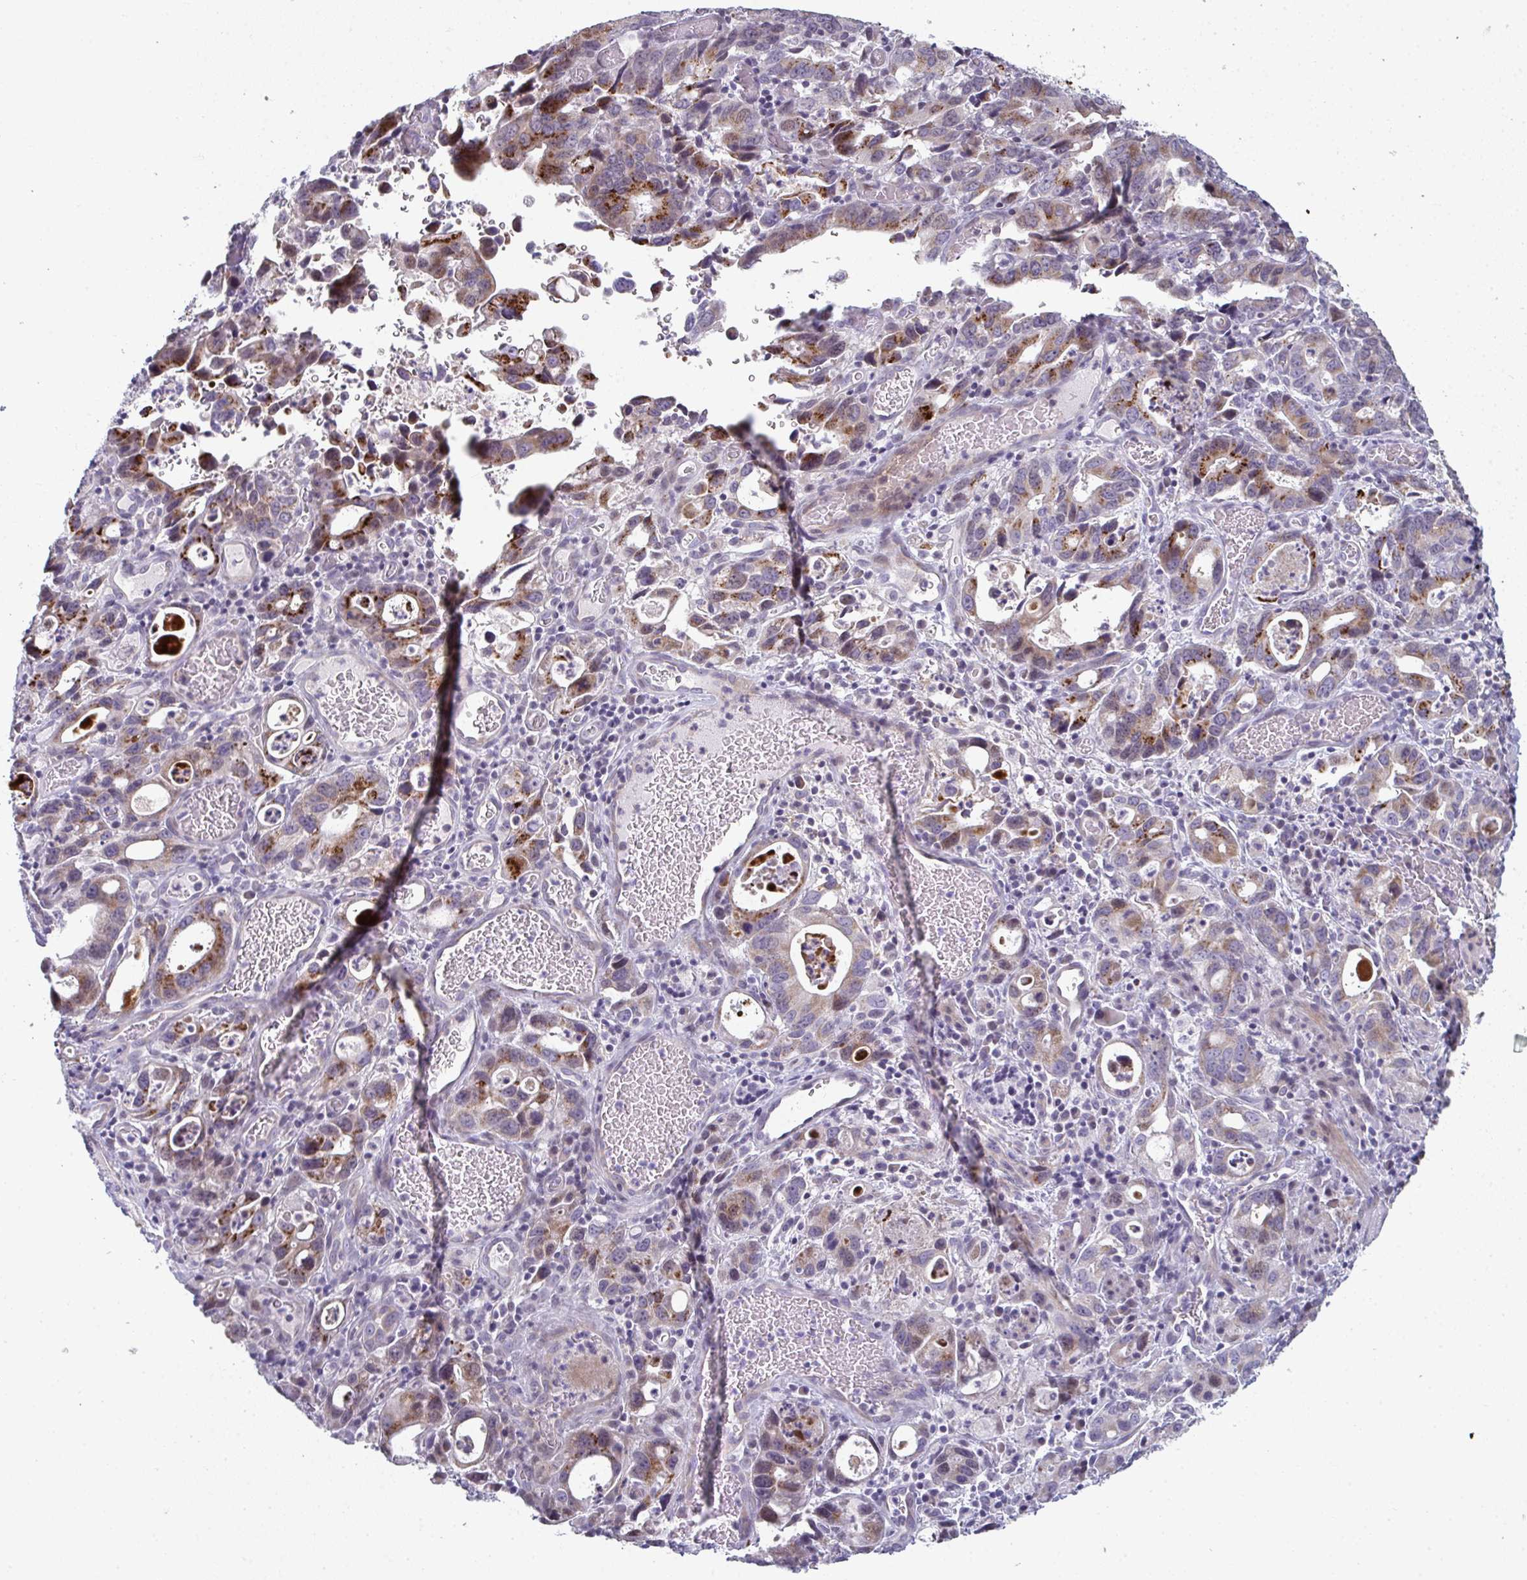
{"staining": {"intensity": "moderate", "quantity": "25%-75%", "location": "cytoplasmic/membranous"}, "tissue": "stomach cancer", "cell_type": "Tumor cells", "image_type": "cancer", "snomed": [{"axis": "morphology", "description": "Adenocarcinoma, NOS"}, {"axis": "topography", "description": "Stomach, upper"}], "caption": "High-magnification brightfield microscopy of adenocarcinoma (stomach) stained with DAB (3,3'-diaminobenzidine) (brown) and counterstained with hematoxylin (blue). tumor cells exhibit moderate cytoplasmic/membranous expression is seen in about25%-75% of cells. The protein is shown in brown color, while the nuclei are stained blue.", "gene": "A1CF", "patient": {"sex": "male", "age": 74}}